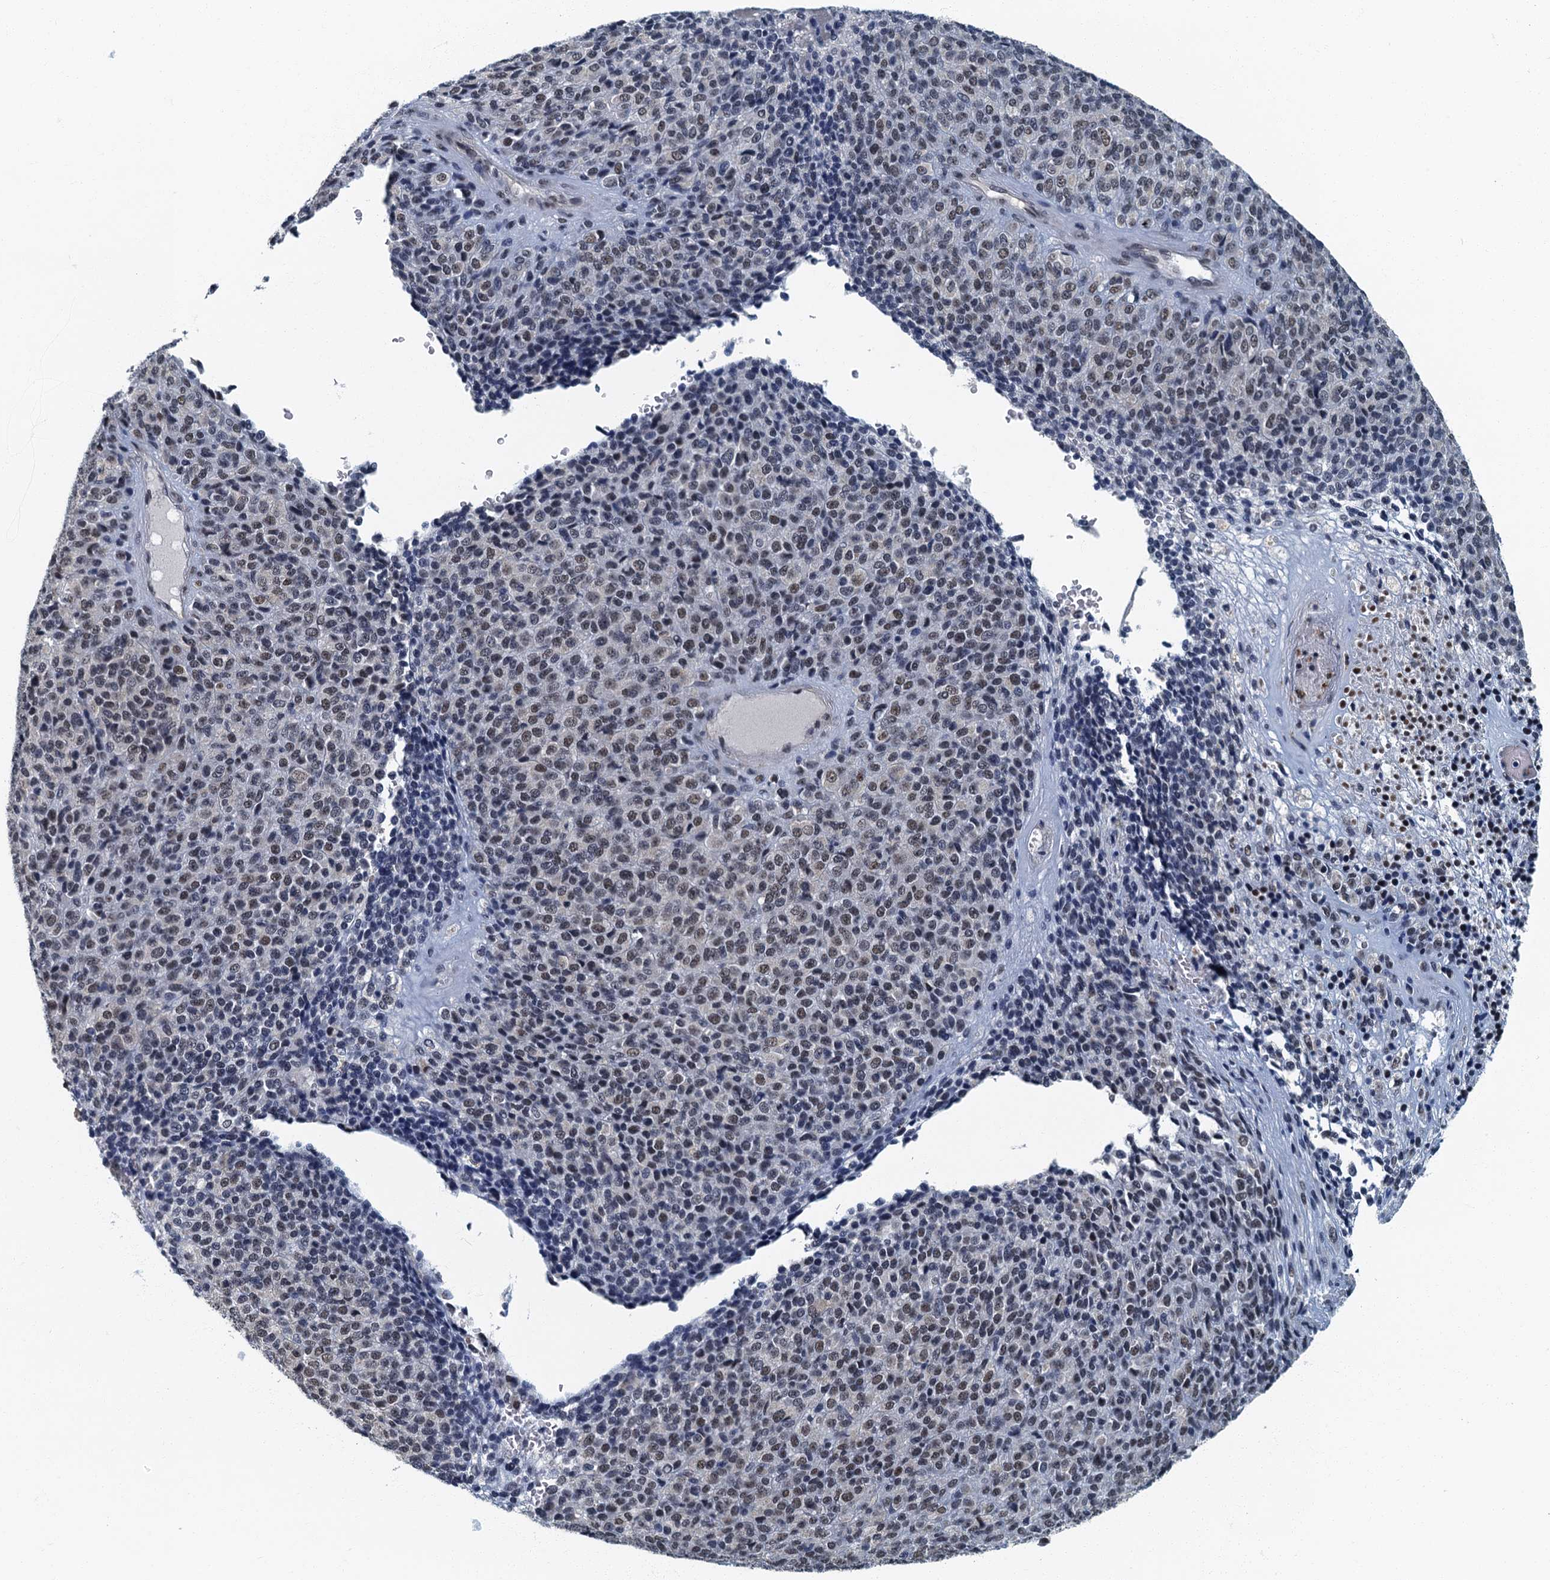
{"staining": {"intensity": "weak", "quantity": ">75%", "location": "nuclear"}, "tissue": "melanoma", "cell_type": "Tumor cells", "image_type": "cancer", "snomed": [{"axis": "morphology", "description": "Malignant melanoma, Metastatic site"}, {"axis": "topography", "description": "Brain"}], "caption": "Approximately >75% of tumor cells in human malignant melanoma (metastatic site) exhibit weak nuclear protein positivity as visualized by brown immunohistochemical staining.", "gene": "GADL1", "patient": {"sex": "female", "age": 56}}